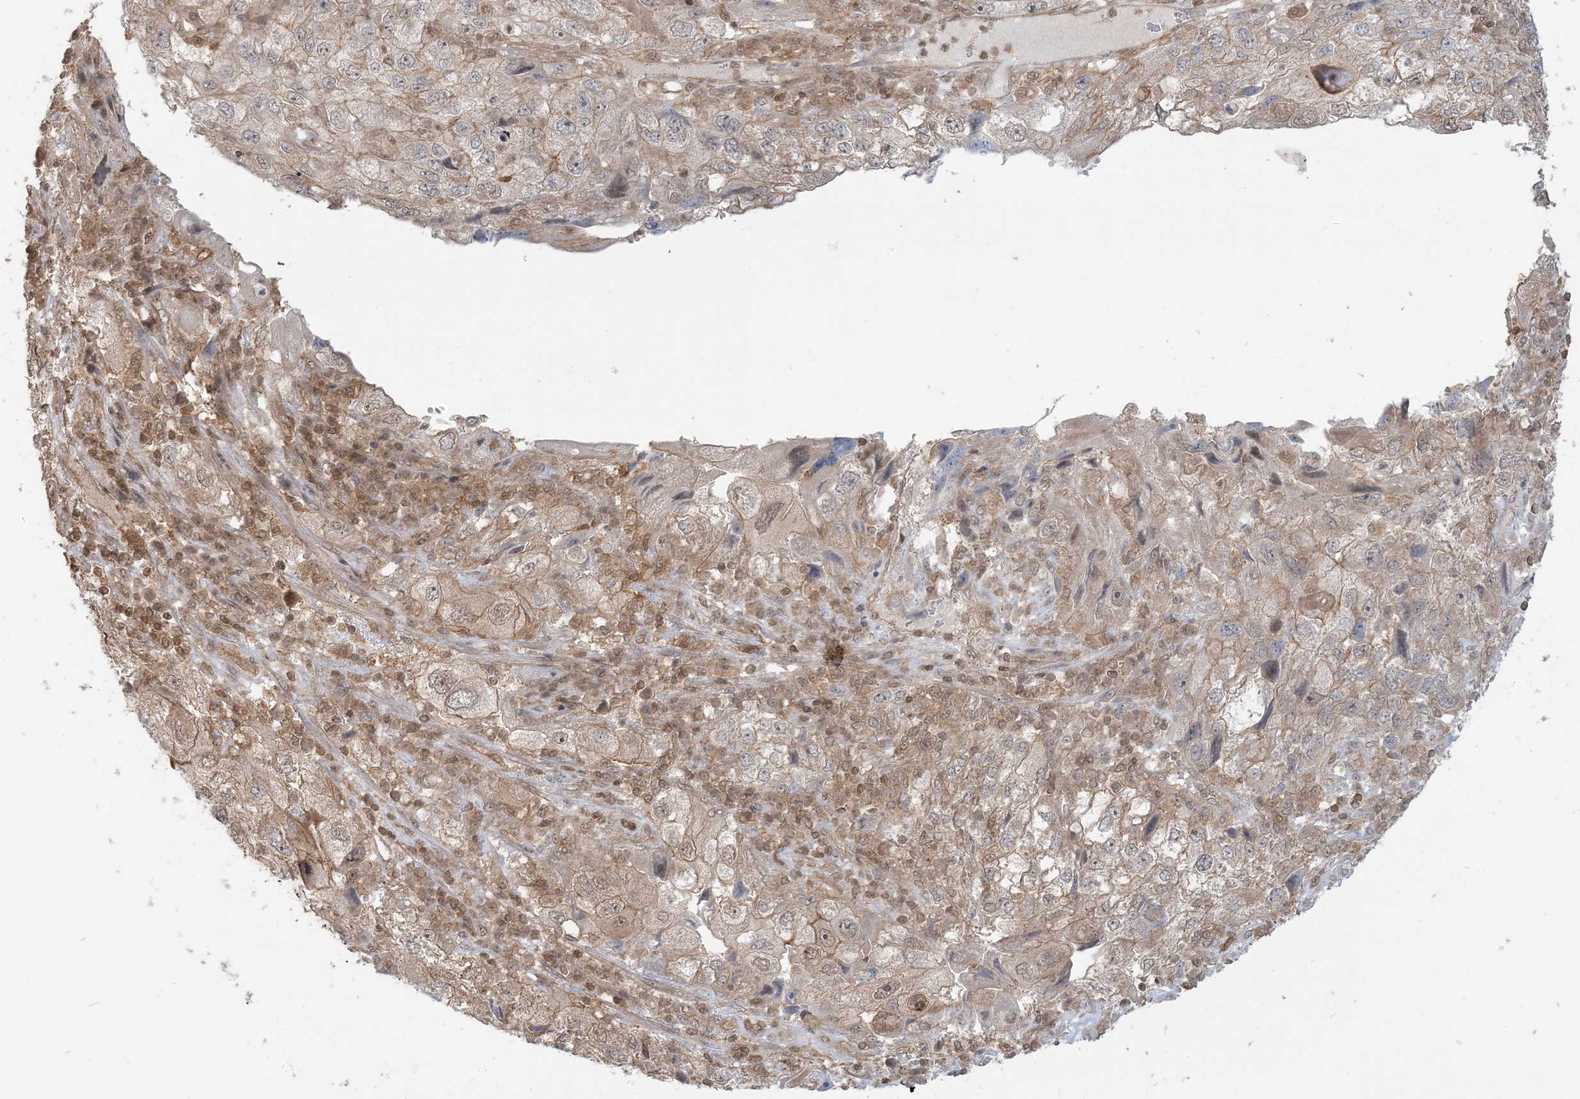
{"staining": {"intensity": "weak", "quantity": "25%-75%", "location": "cytoplasmic/membranous,nuclear"}, "tissue": "endometrial cancer", "cell_type": "Tumor cells", "image_type": "cancer", "snomed": [{"axis": "morphology", "description": "Adenocarcinoma, NOS"}, {"axis": "topography", "description": "Endometrium"}], "caption": "Human endometrial cancer (adenocarcinoma) stained with a protein marker shows weak staining in tumor cells.", "gene": "PPP1R7", "patient": {"sex": "female", "age": 49}}